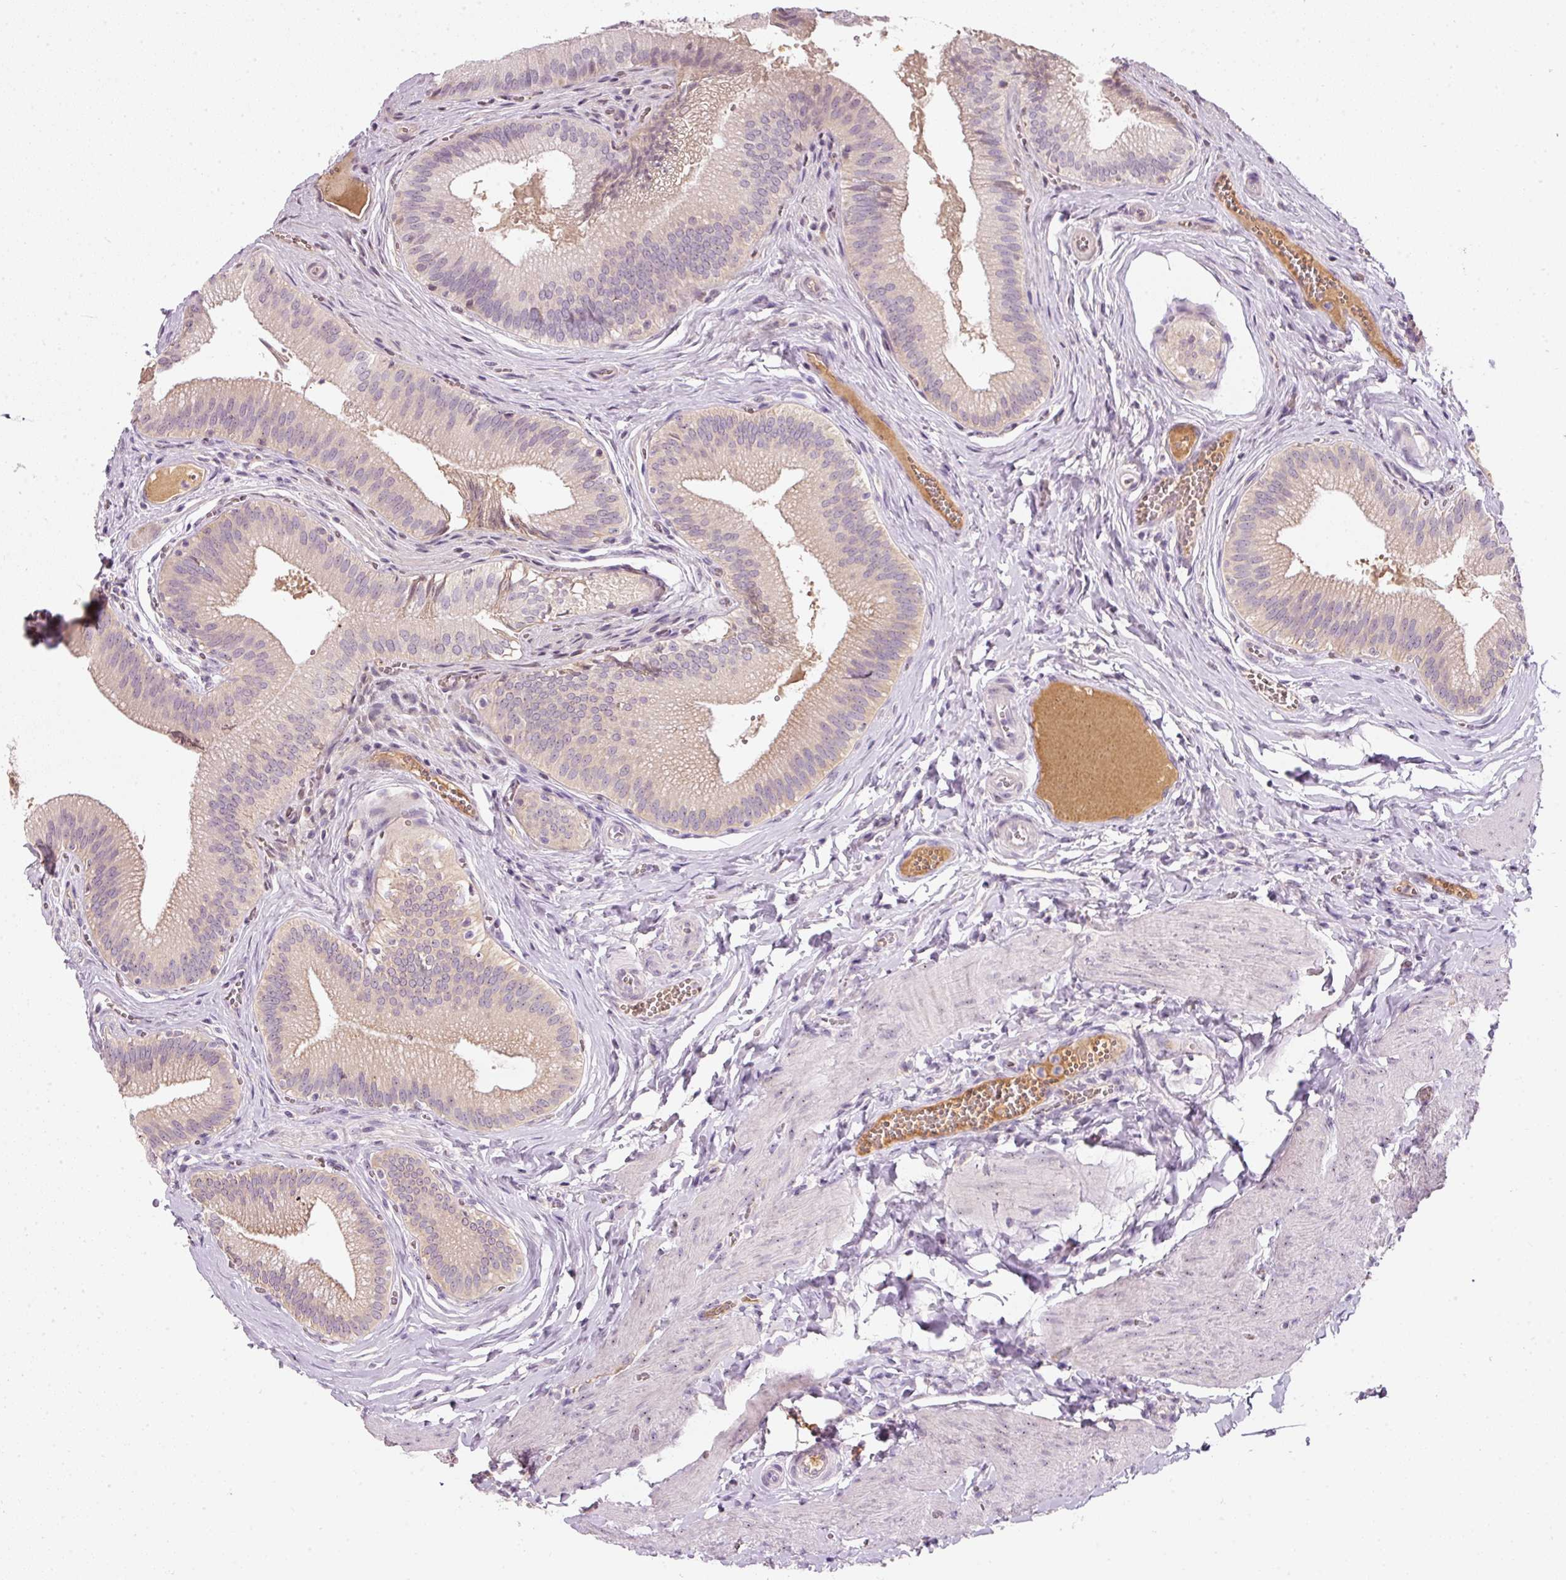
{"staining": {"intensity": "moderate", "quantity": "<25%", "location": "cytoplasmic/membranous"}, "tissue": "gallbladder", "cell_type": "Glandular cells", "image_type": "normal", "snomed": [{"axis": "morphology", "description": "Normal tissue, NOS"}, {"axis": "topography", "description": "Gallbladder"}], "caption": "Human gallbladder stained with a brown dye reveals moderate cytoplasmic/membranous positive staining in about <25% of glandular cells.", "gene": "TMEM37", "patient": {"sex": "male", "age": 17}}